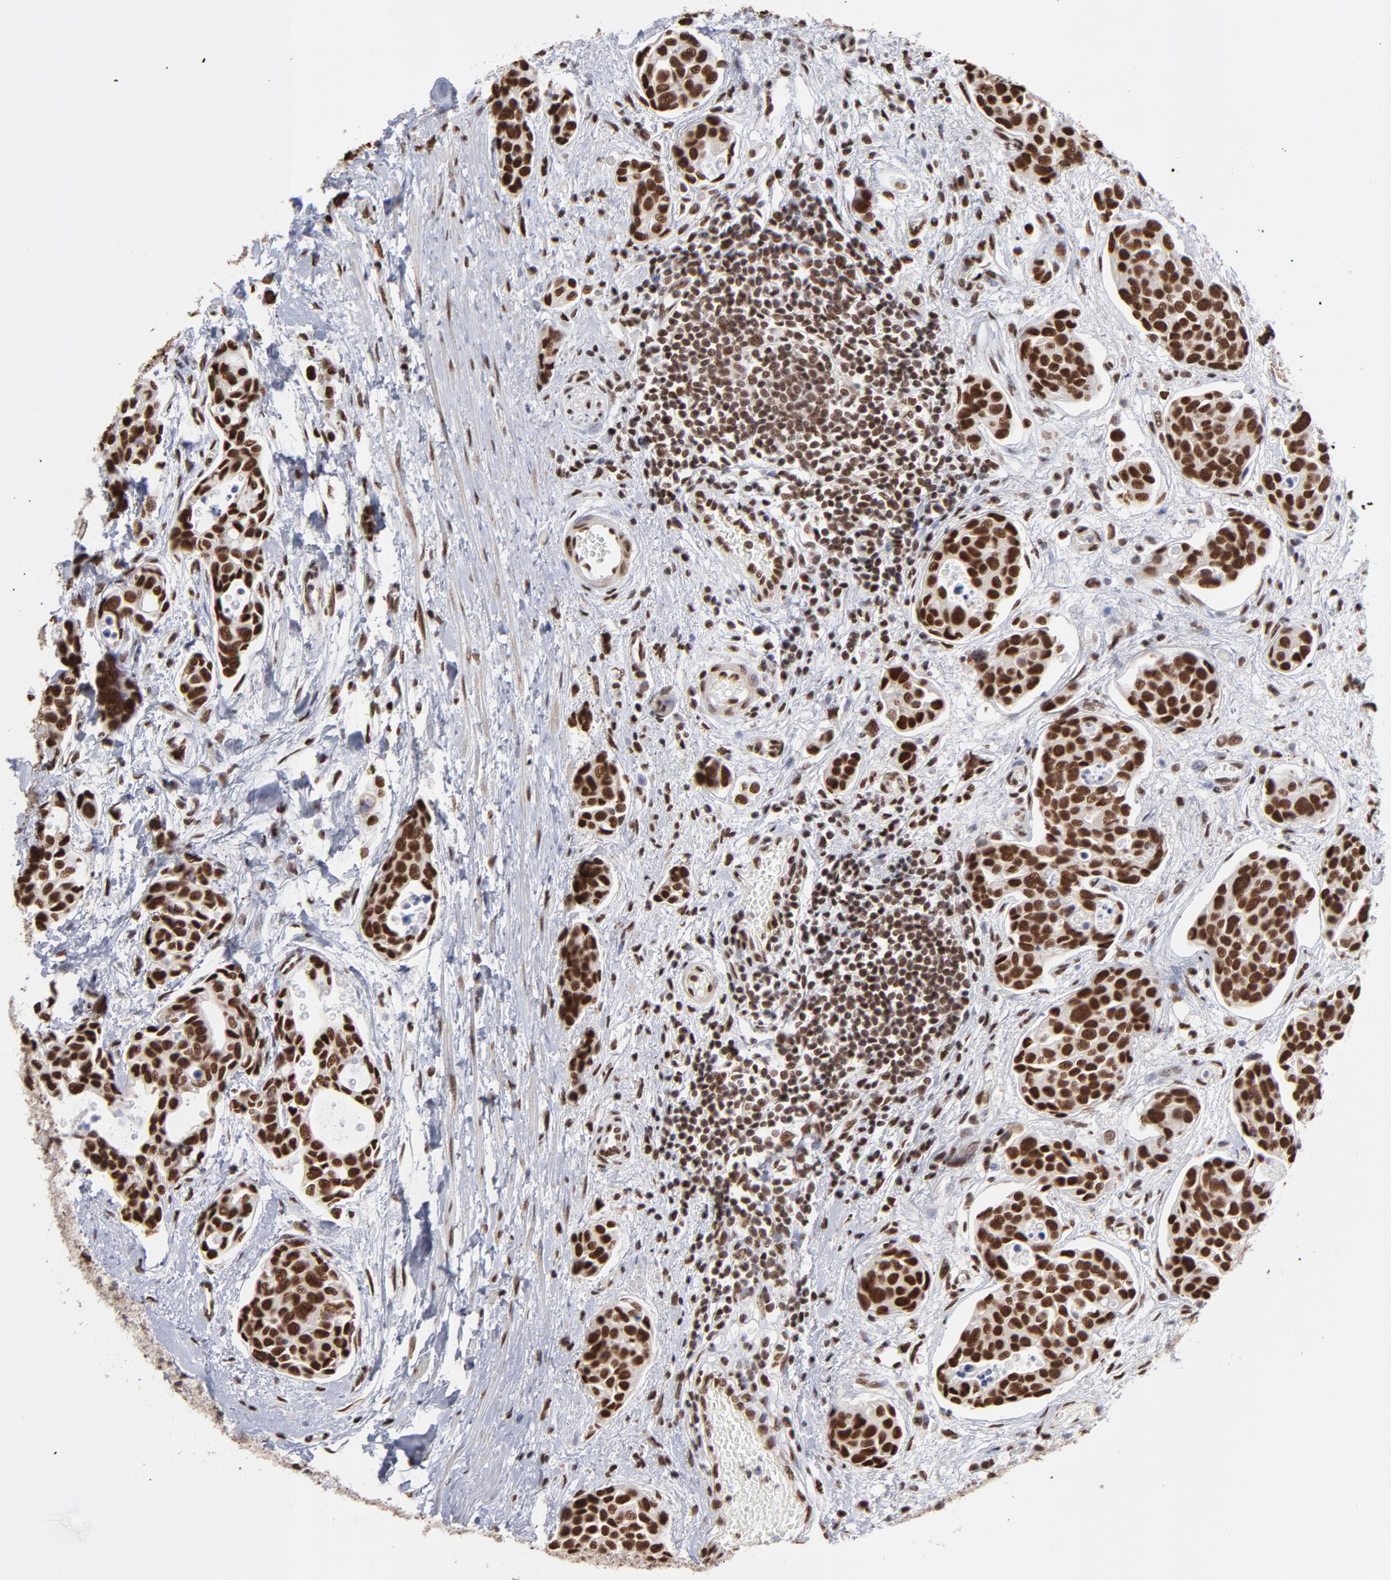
{"staining": {"intensity": "strong", "quantity": ">75%", "location": "nuclear"}, "tissue": "urothelial cancer", "cell_type": "Tumor cells", "image_type": "cancer", "snomed": [{"axis": "morphology", "description": "Urothelial carcinoma, High grade"}, {"axis": "topography", "description": "Urinary bladder"}], "caption": "High-power microscopy captured an IHC photomicrograph of urothelial cancer, revealing strong nuclear staining in about >75% of tumor cells.", "gene": "ZNF3", "patient": {"sex": "male", "age": 78}}